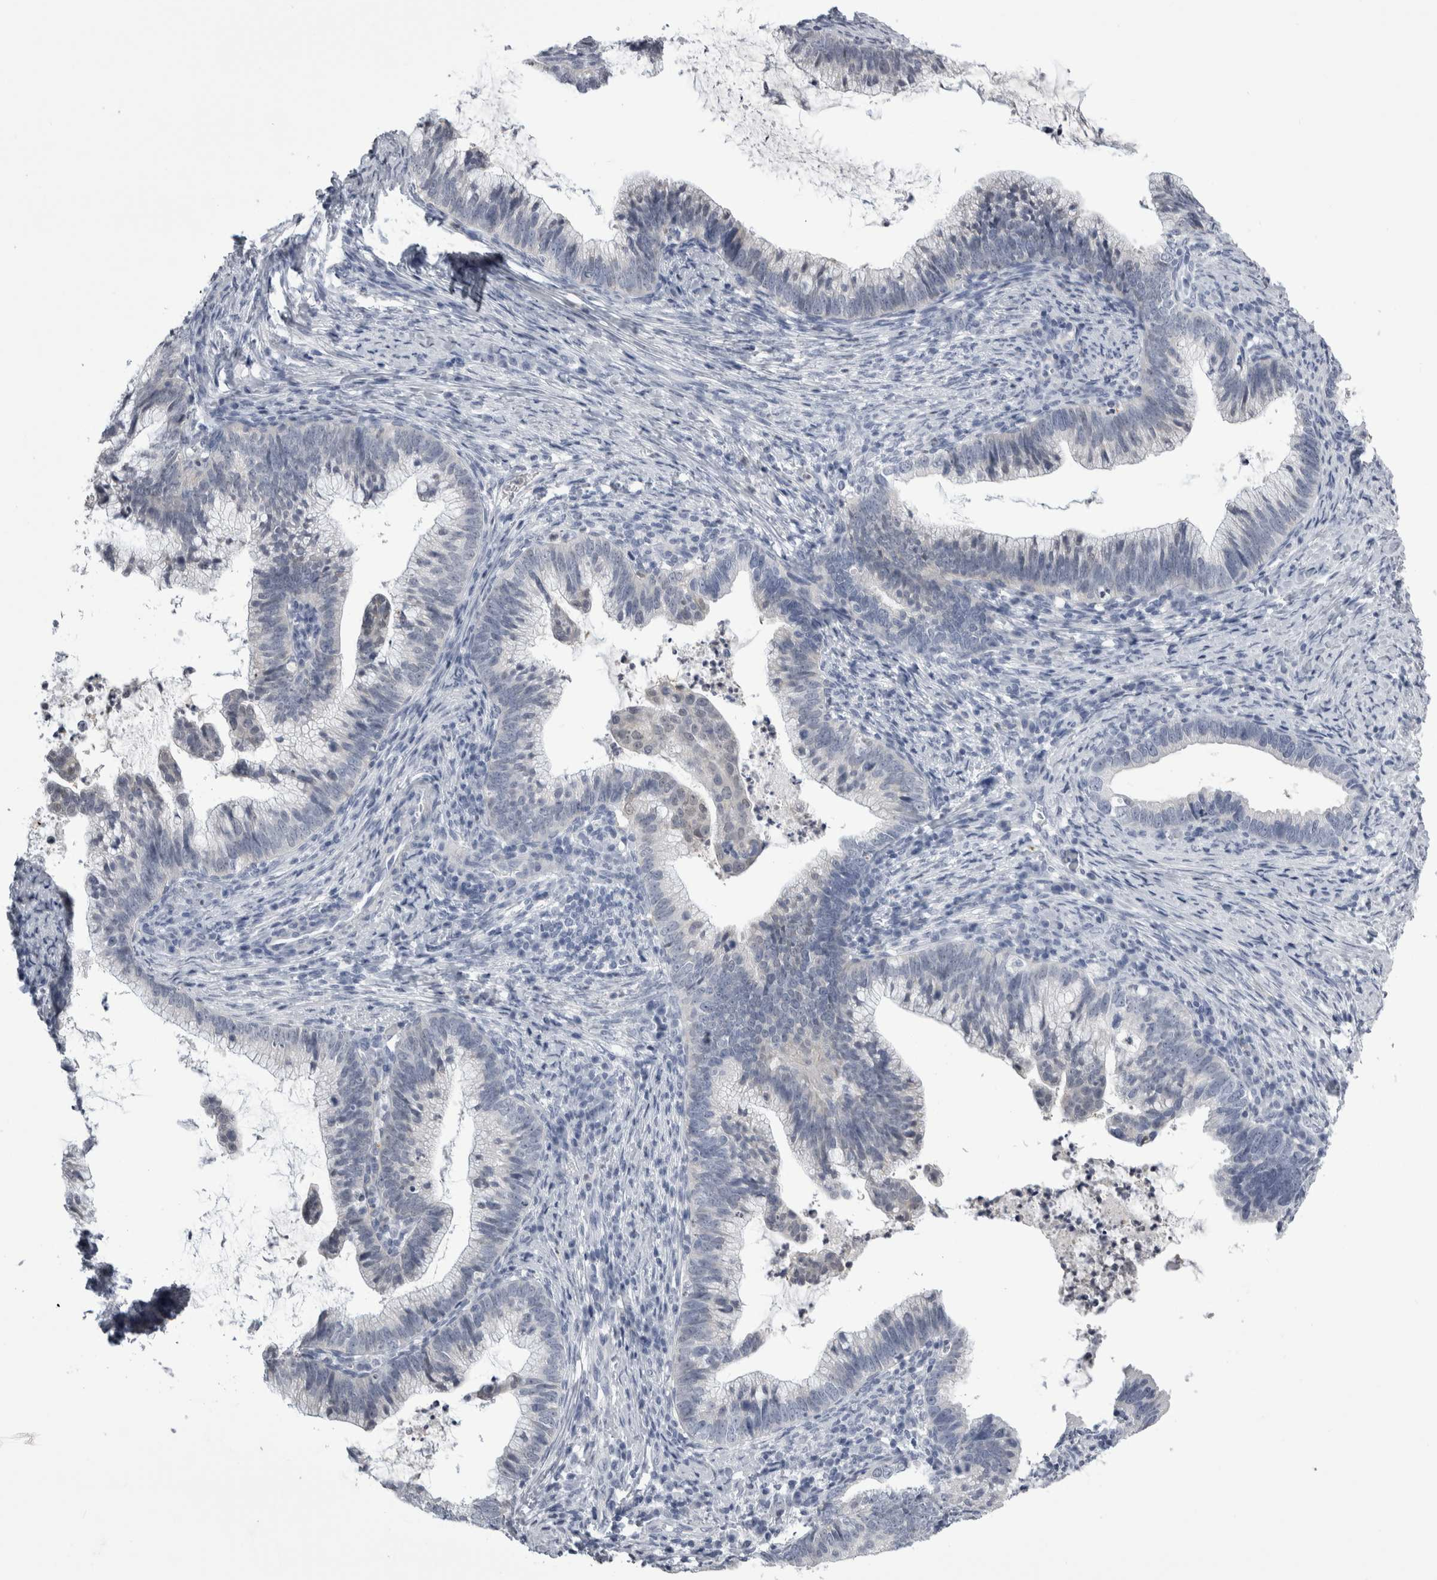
{"staining": {"intensity": "negative", "quantity": "none", "location": "none"}, "tissue": "cervical cancer", "cell_type": "Tumor cells", "image_type": "cancer", "snomed": [{"axis": "morphology", "description": "Adenocarcinoma, NOS"}, {"axis": "topography", "description": "Cervix"}], "caption": "Immunohistochemical staining of human adenocarcinoma (cervical) reveals no significant expression in tumor cells. (DAB (3,3'-diaminobenzidine) immunohistochemistry with hematoxylin counter stain).", "gene": "ALDH8A1", "patient": {"sex": "female", "age": 36}}